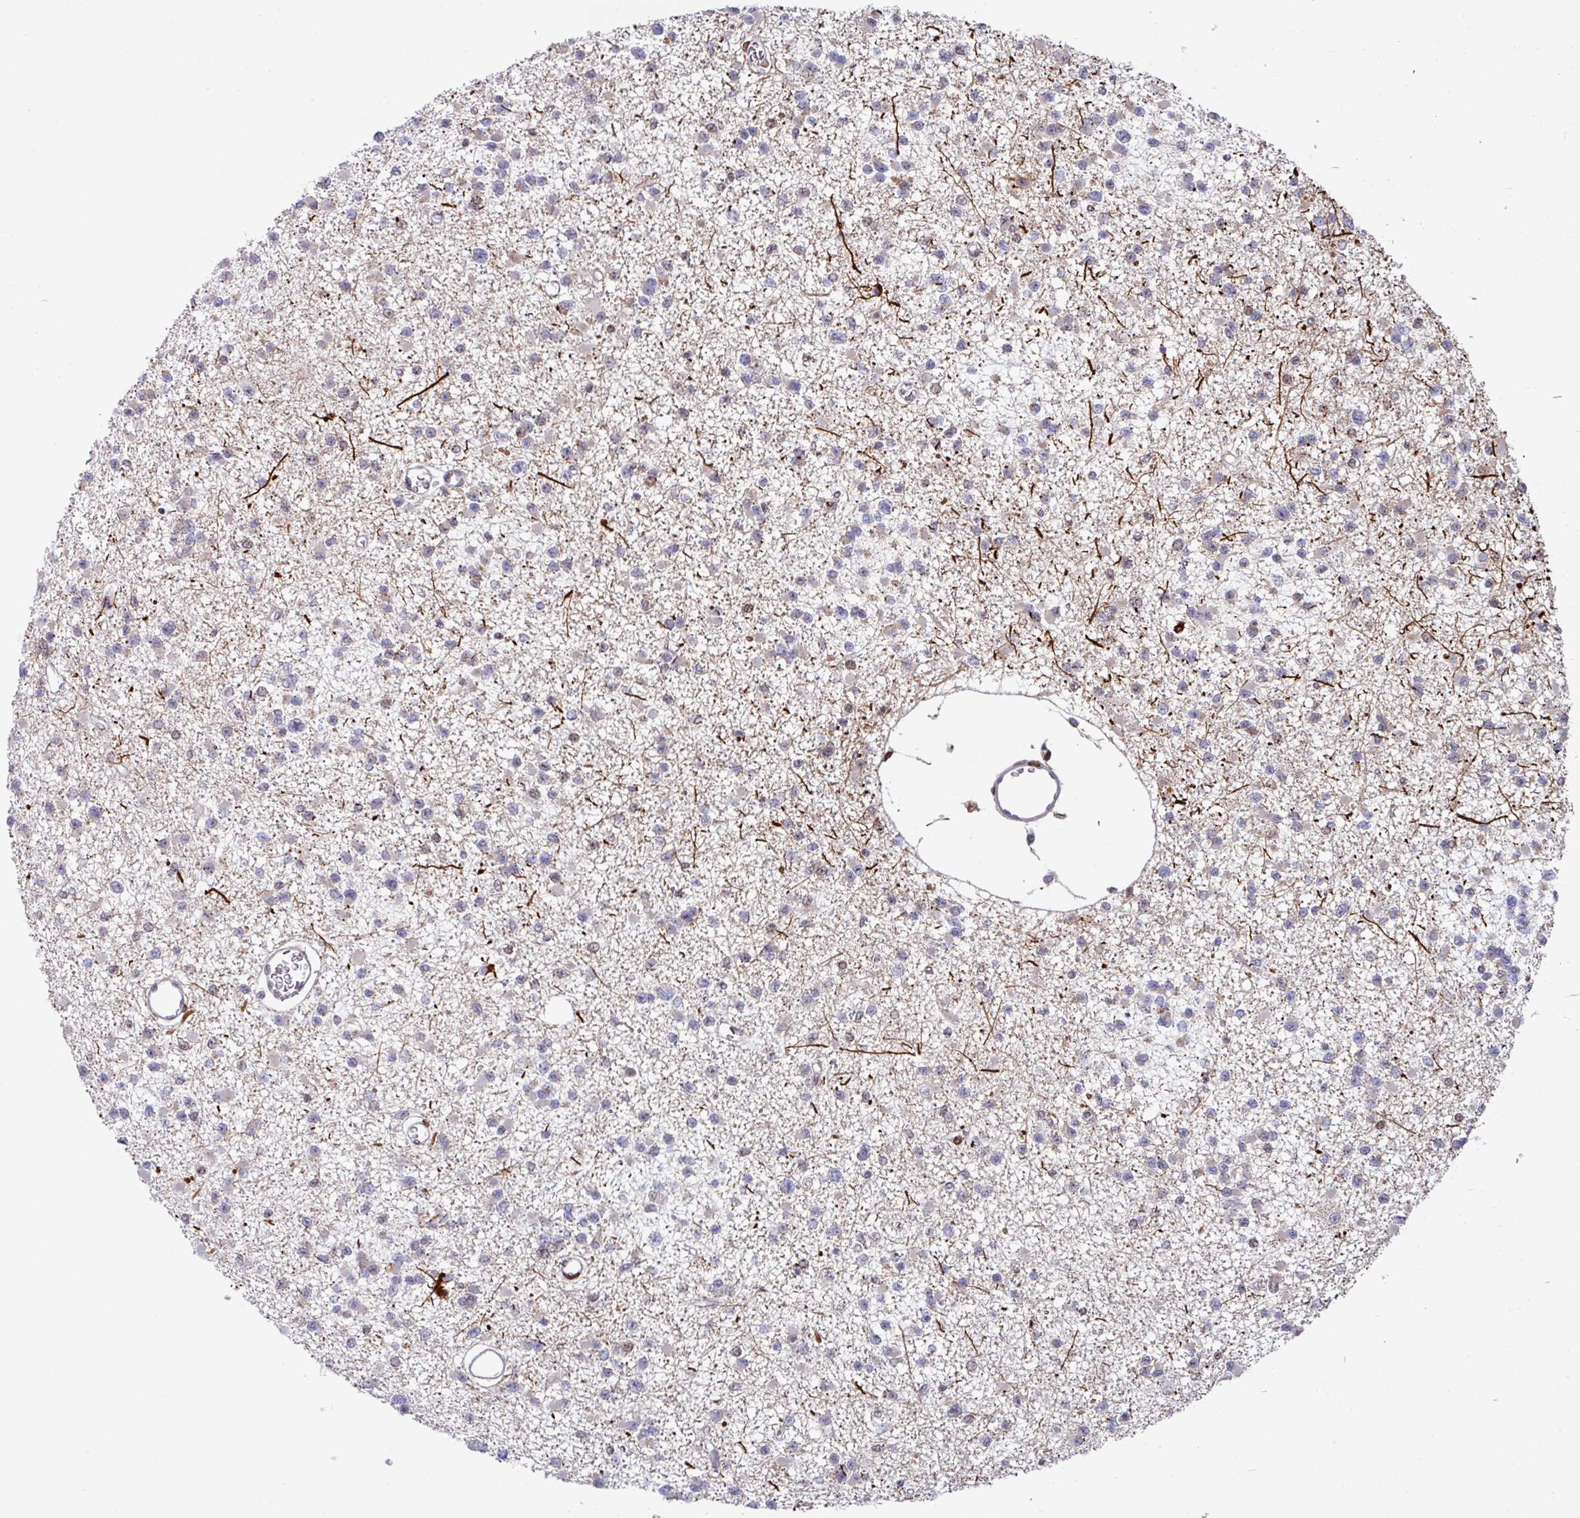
{"staining": {"intensity": "negative", "quantity": "none", "location": "none"}, "tissue": "glioma", "cell_type": "Tumor cells", "image_type": "cancer", "snomed": [{"axis": "morphology", "description": "Glioma, malignant, Low grade"}, {"axis": "topography", "description": "Brain"}], "caption": "A high-resolution micrograph shows immunohistochemistry (IHC) staining of glioma, which reveals no significant staining in tumor cells.", "gene": "CBX7", "patient": {"sex": "female", "age": 22}}